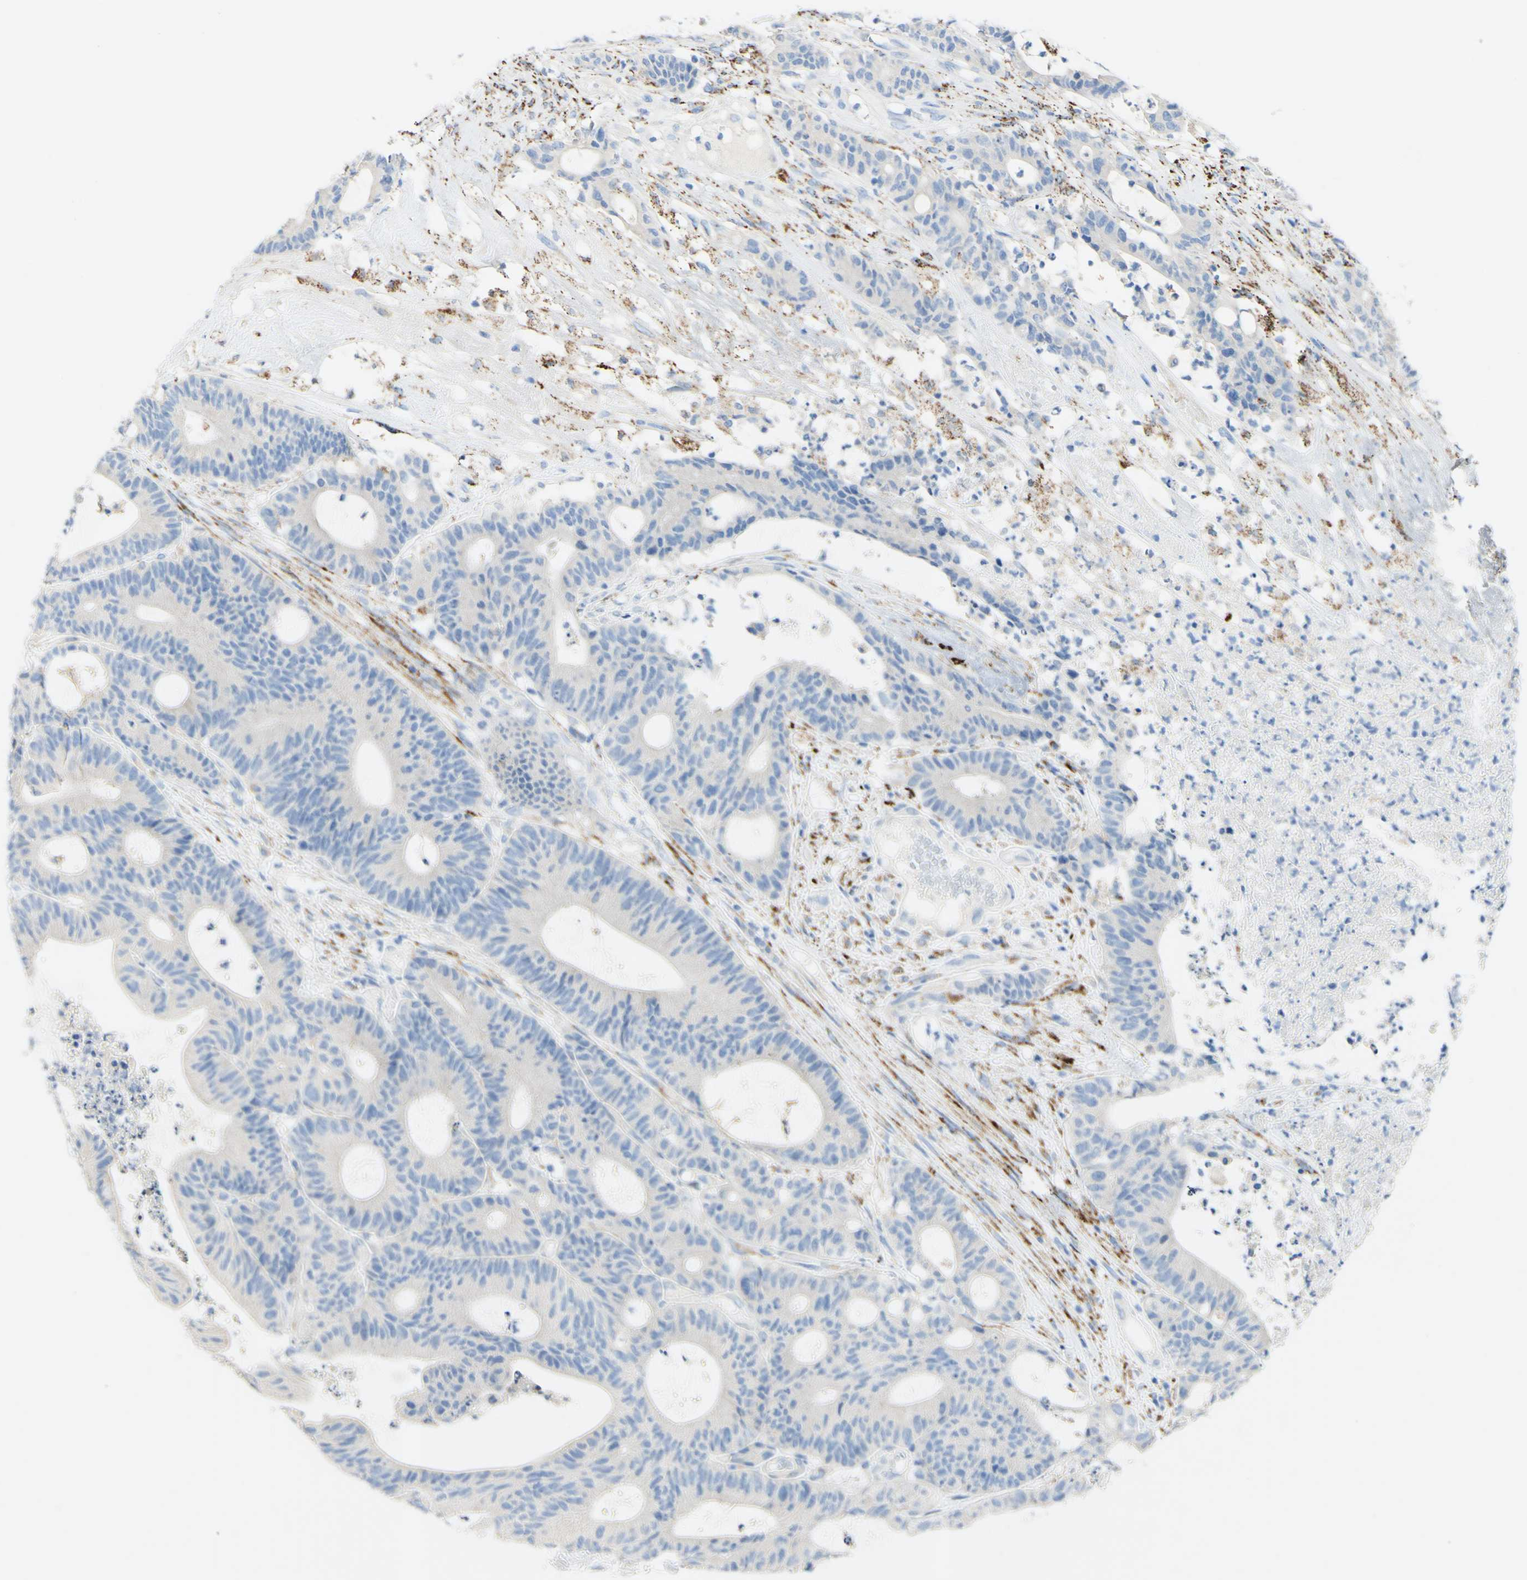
{"staining": {"intensity": "negative", "quantity": "none", "location": "none"}, "tissue": "colorectal cancer", "cell_type": "Tumor cells", "image_type": "cancer", "snomed": [{"axis": "morphology", "description": "Adenocarcinoma, NOS"}, {"axis": "topography", "description": "Colon"}], "caption": "The IHC histopathology image has no significant staining in tumor cells of adenocarcinoma (colorectal) tissue.", "gene": "FGF4", "patient": {"sex": "female", "age": 84}}